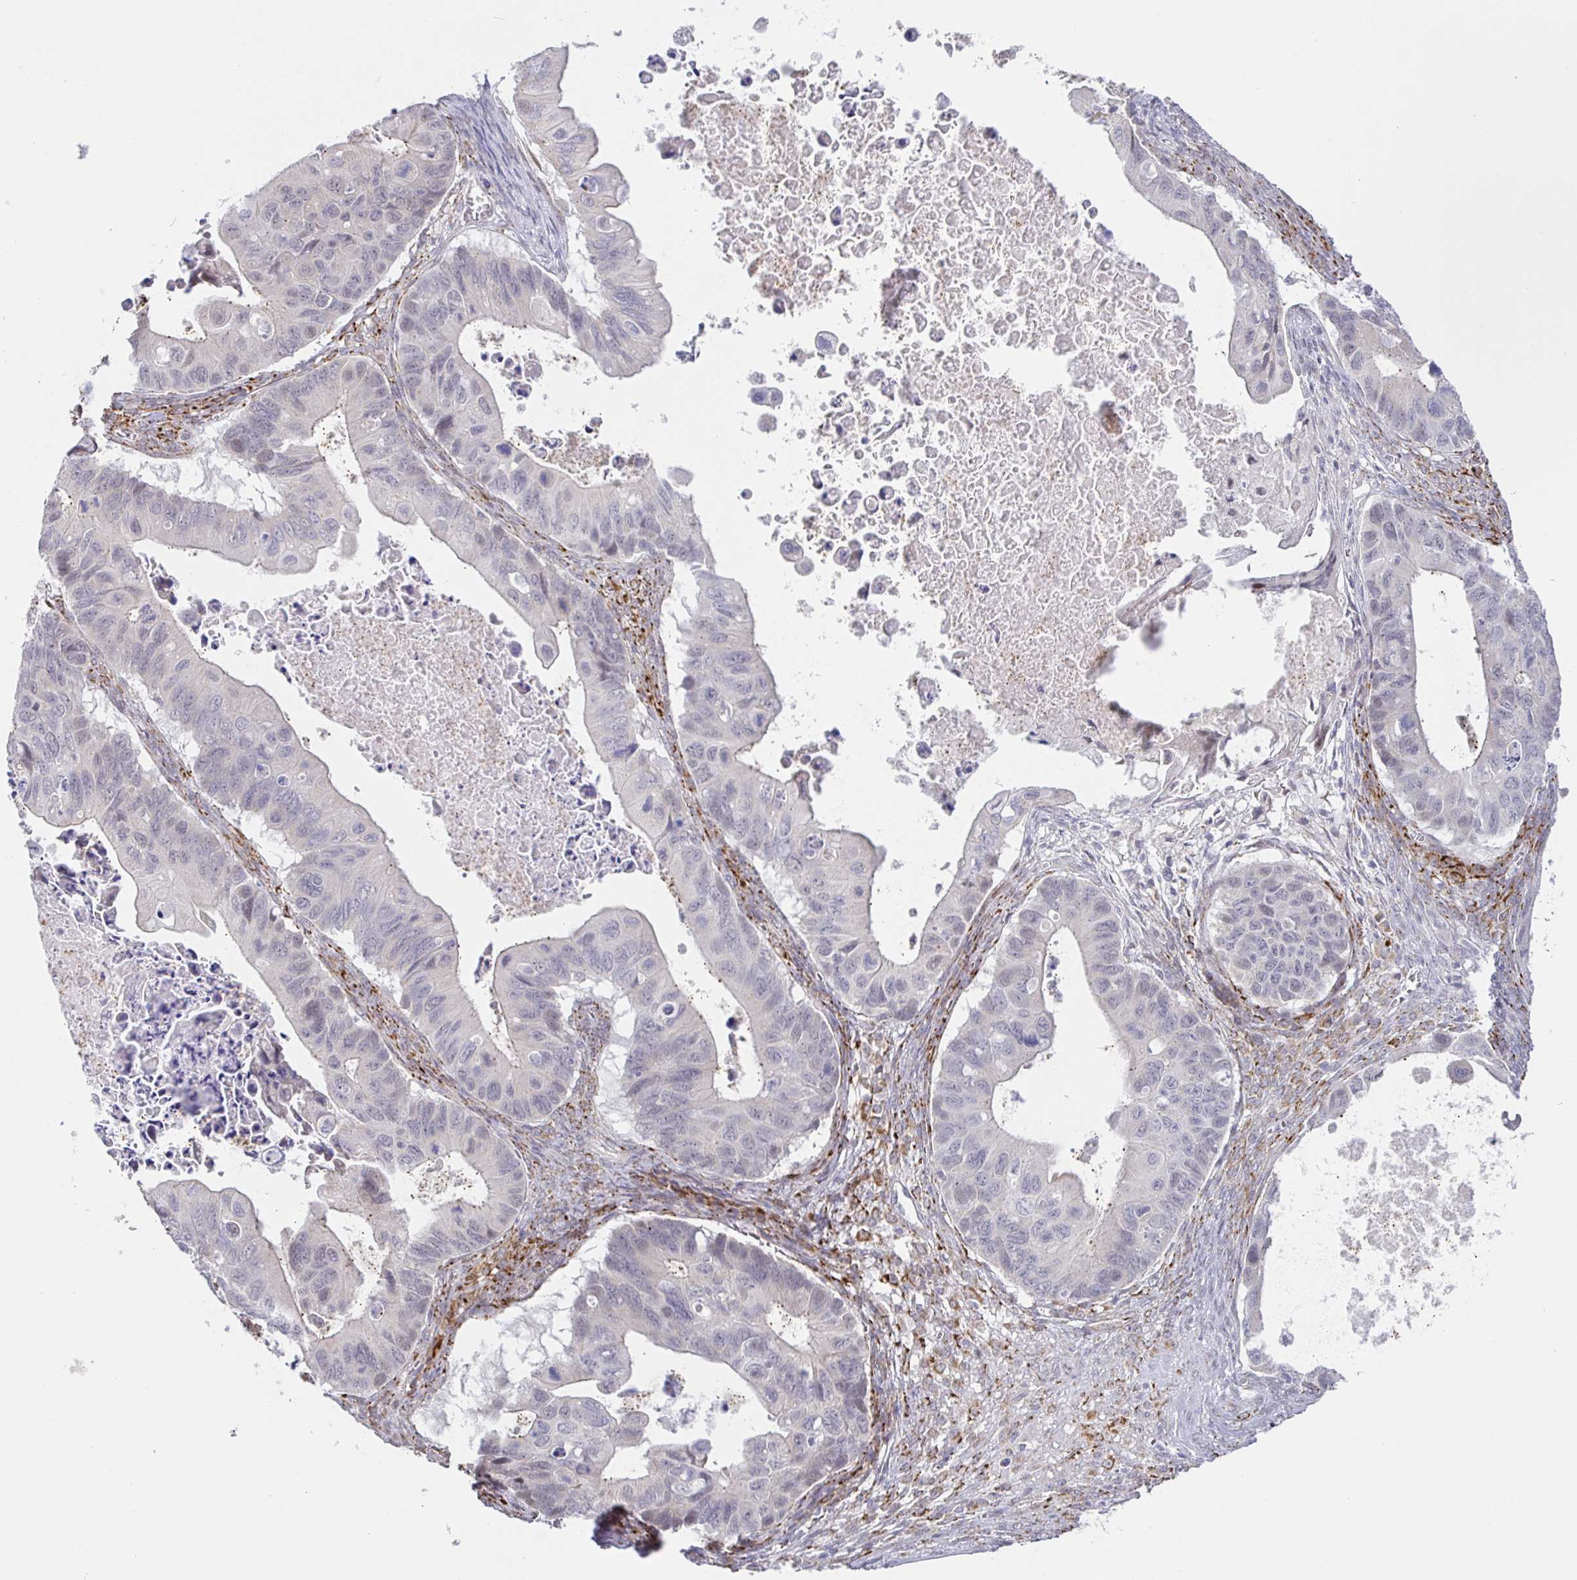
{"staining": {"intensity": "negative", "quantity": "none", "location": "none"}, "tissue": "ovarian cancer", "cell_type": "Tumor cells", "image_type": "cancer", "snomed": [{"axis": "morphology", "description": "Cystadenocarcinoma, mucinous, NOS"}, {"axis": "topography", "description": "Ovary"}], "caption": "Micrograph shows no significant protein positivity in tumor cells of mucinous cystadenocarcinoma (ovarian). Brightfield microscopy of immunohistochemistry stained with DAB (brown) and hematoxylin (blue), captured at high magnification.", "gene": "CIT", "patient": {"sex": "female", "age": 64}}